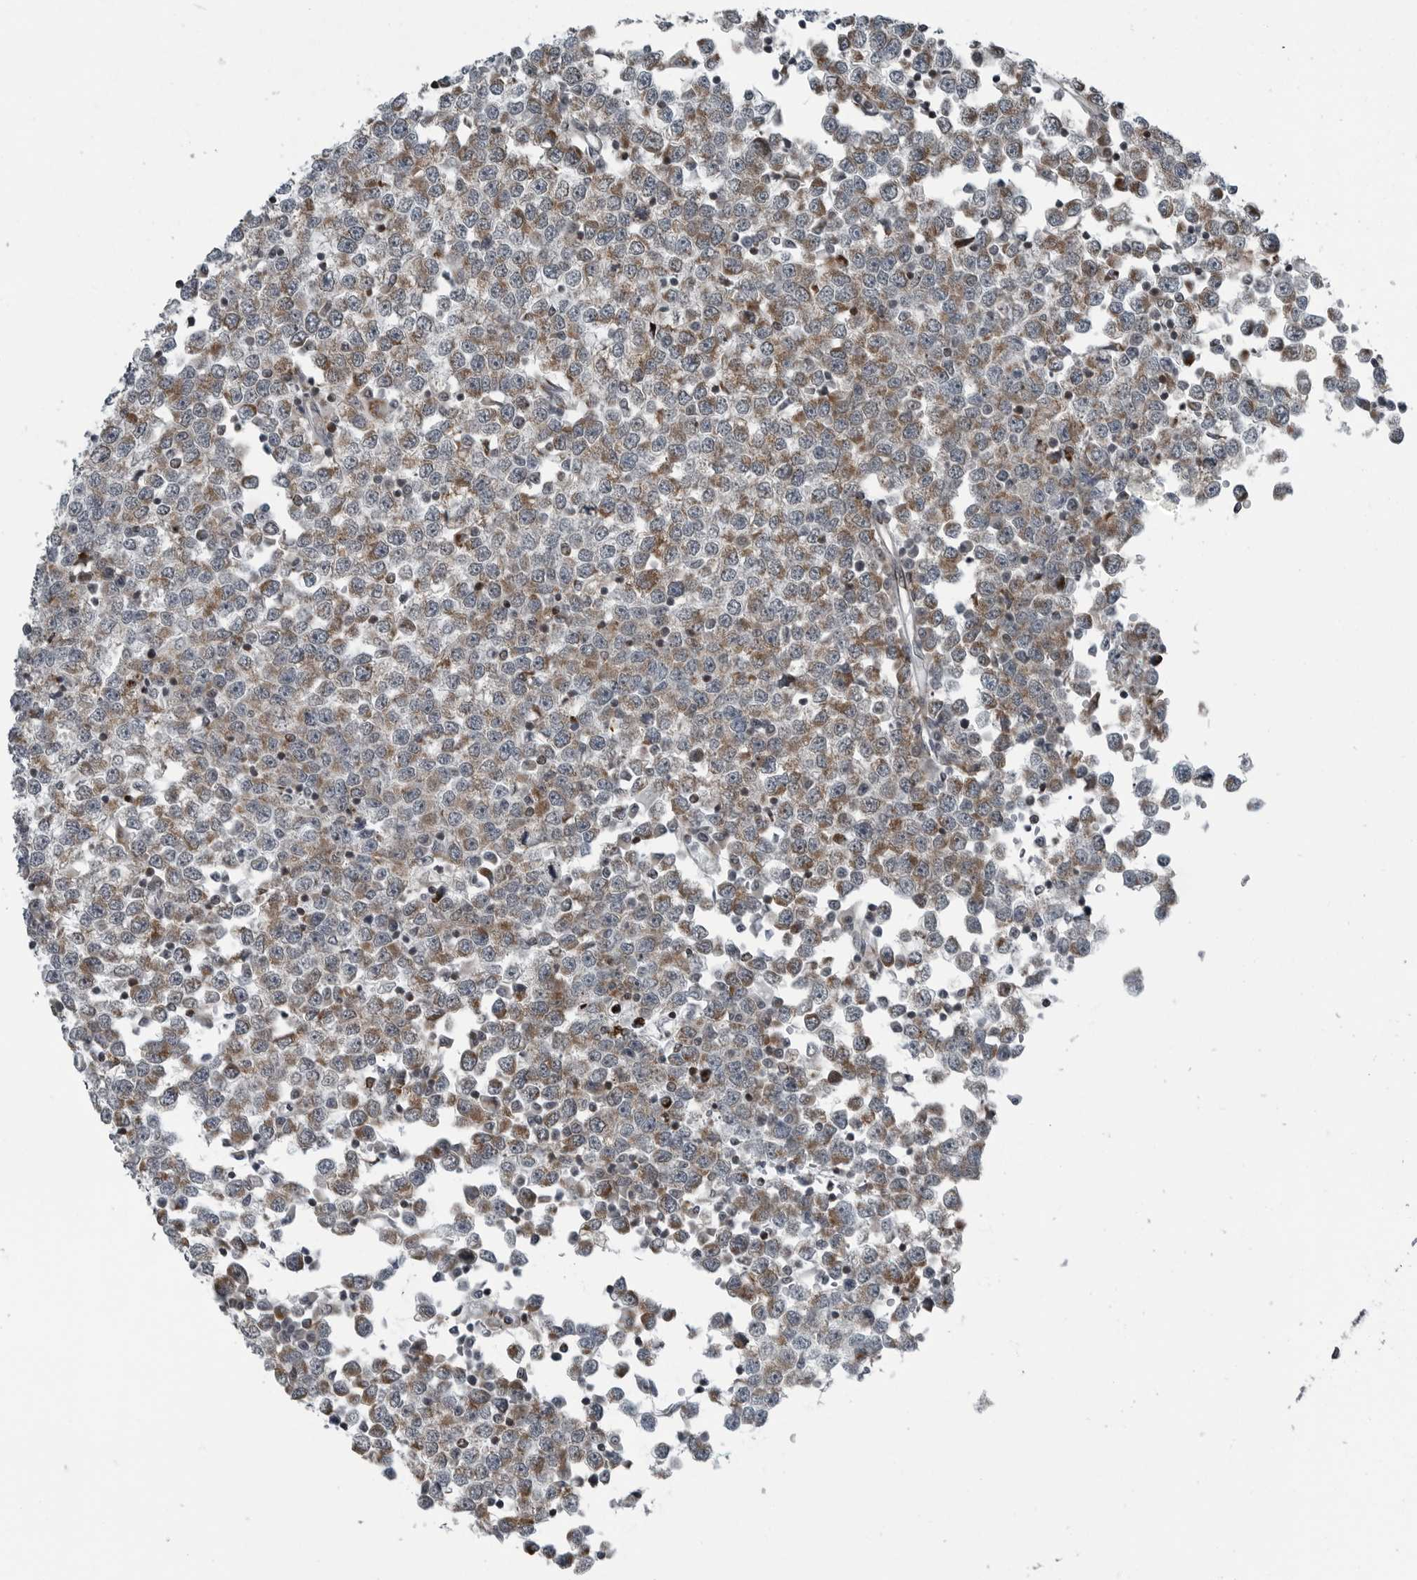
{"staining": {"intensity": "moderate", "quantity": ">75%", "location": "cytoplasmic/membranous"}, "tissue": "testis cancer", "cell_type": "Tumor cells", "image_type": "cancer", "snomed": [{"axis": "morphology", "description": "Seminoma, NOS"}, {"axis": "topography", "description": "Testis"}], "caption": "This is an image of IHC staining of testis cancer, which shows moderate staining in the cytoplasmic/membranous of tumor cells.", "gene": "GAK", "patient": {"sex": "male", "age": 65}}